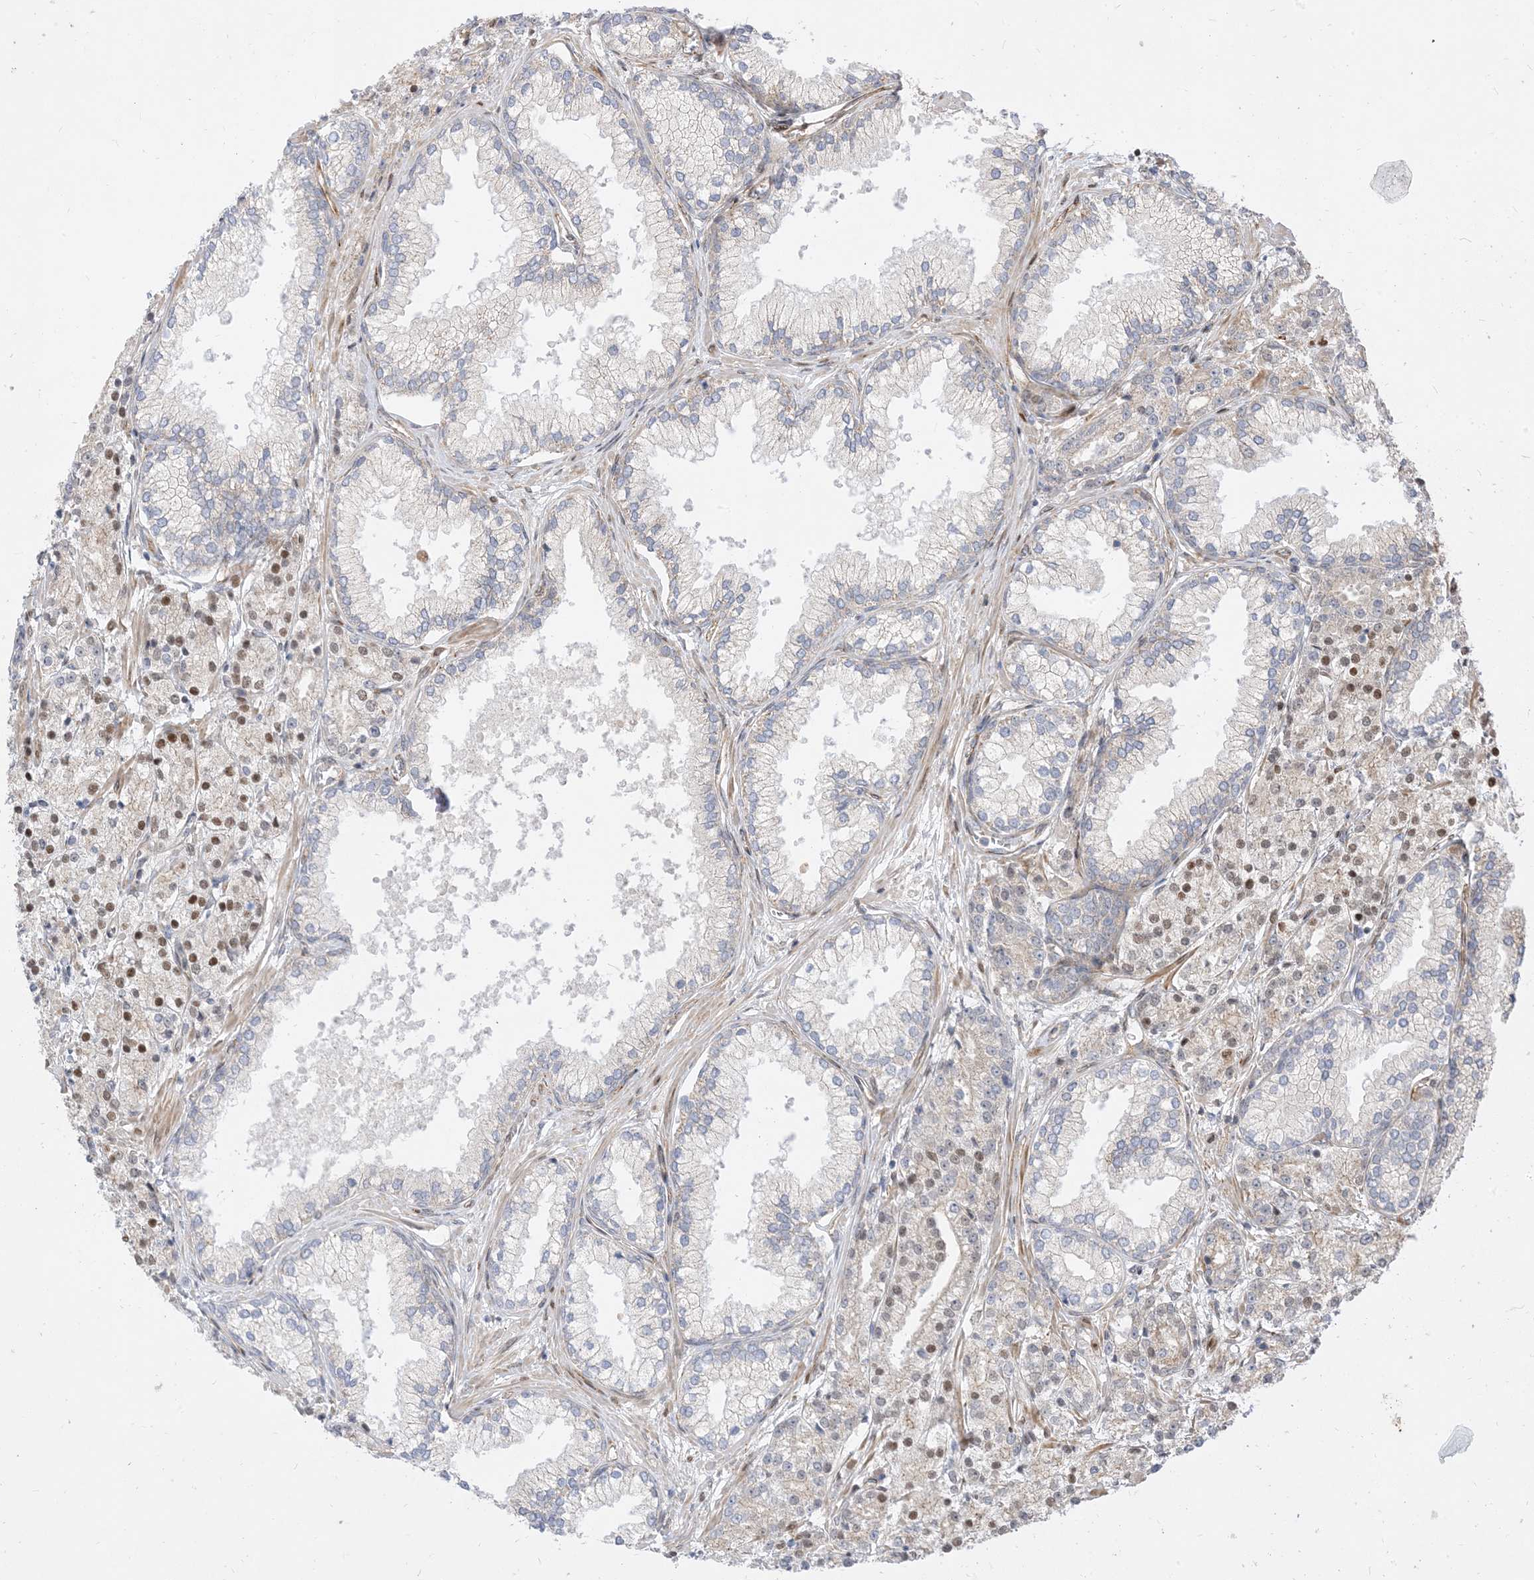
{"staining": {"intensity": "negative", "quantity": "none", "location": "none"}, "tissue": "prostate cancer", "cell_type": "Tumor cells", "image_type": "cancer", "snomed": [{"axis": "morphology", "description": "Adenocarcinoma, High grade"}, {"axis": "topography", "description": "Prostate"}], "caption": "Tumor cells are negative for protein expression in human adenocarcinoma (high-grade) (prostate). (Stains: DAB (3,3'-diaminobenzidine) immunohistochemistry with hematoxylin counter stain, Microscopy: brightfield microscopy at high magnification).", "gene": "TYSND1", "patient": {"sex": "male", "age": 69}}